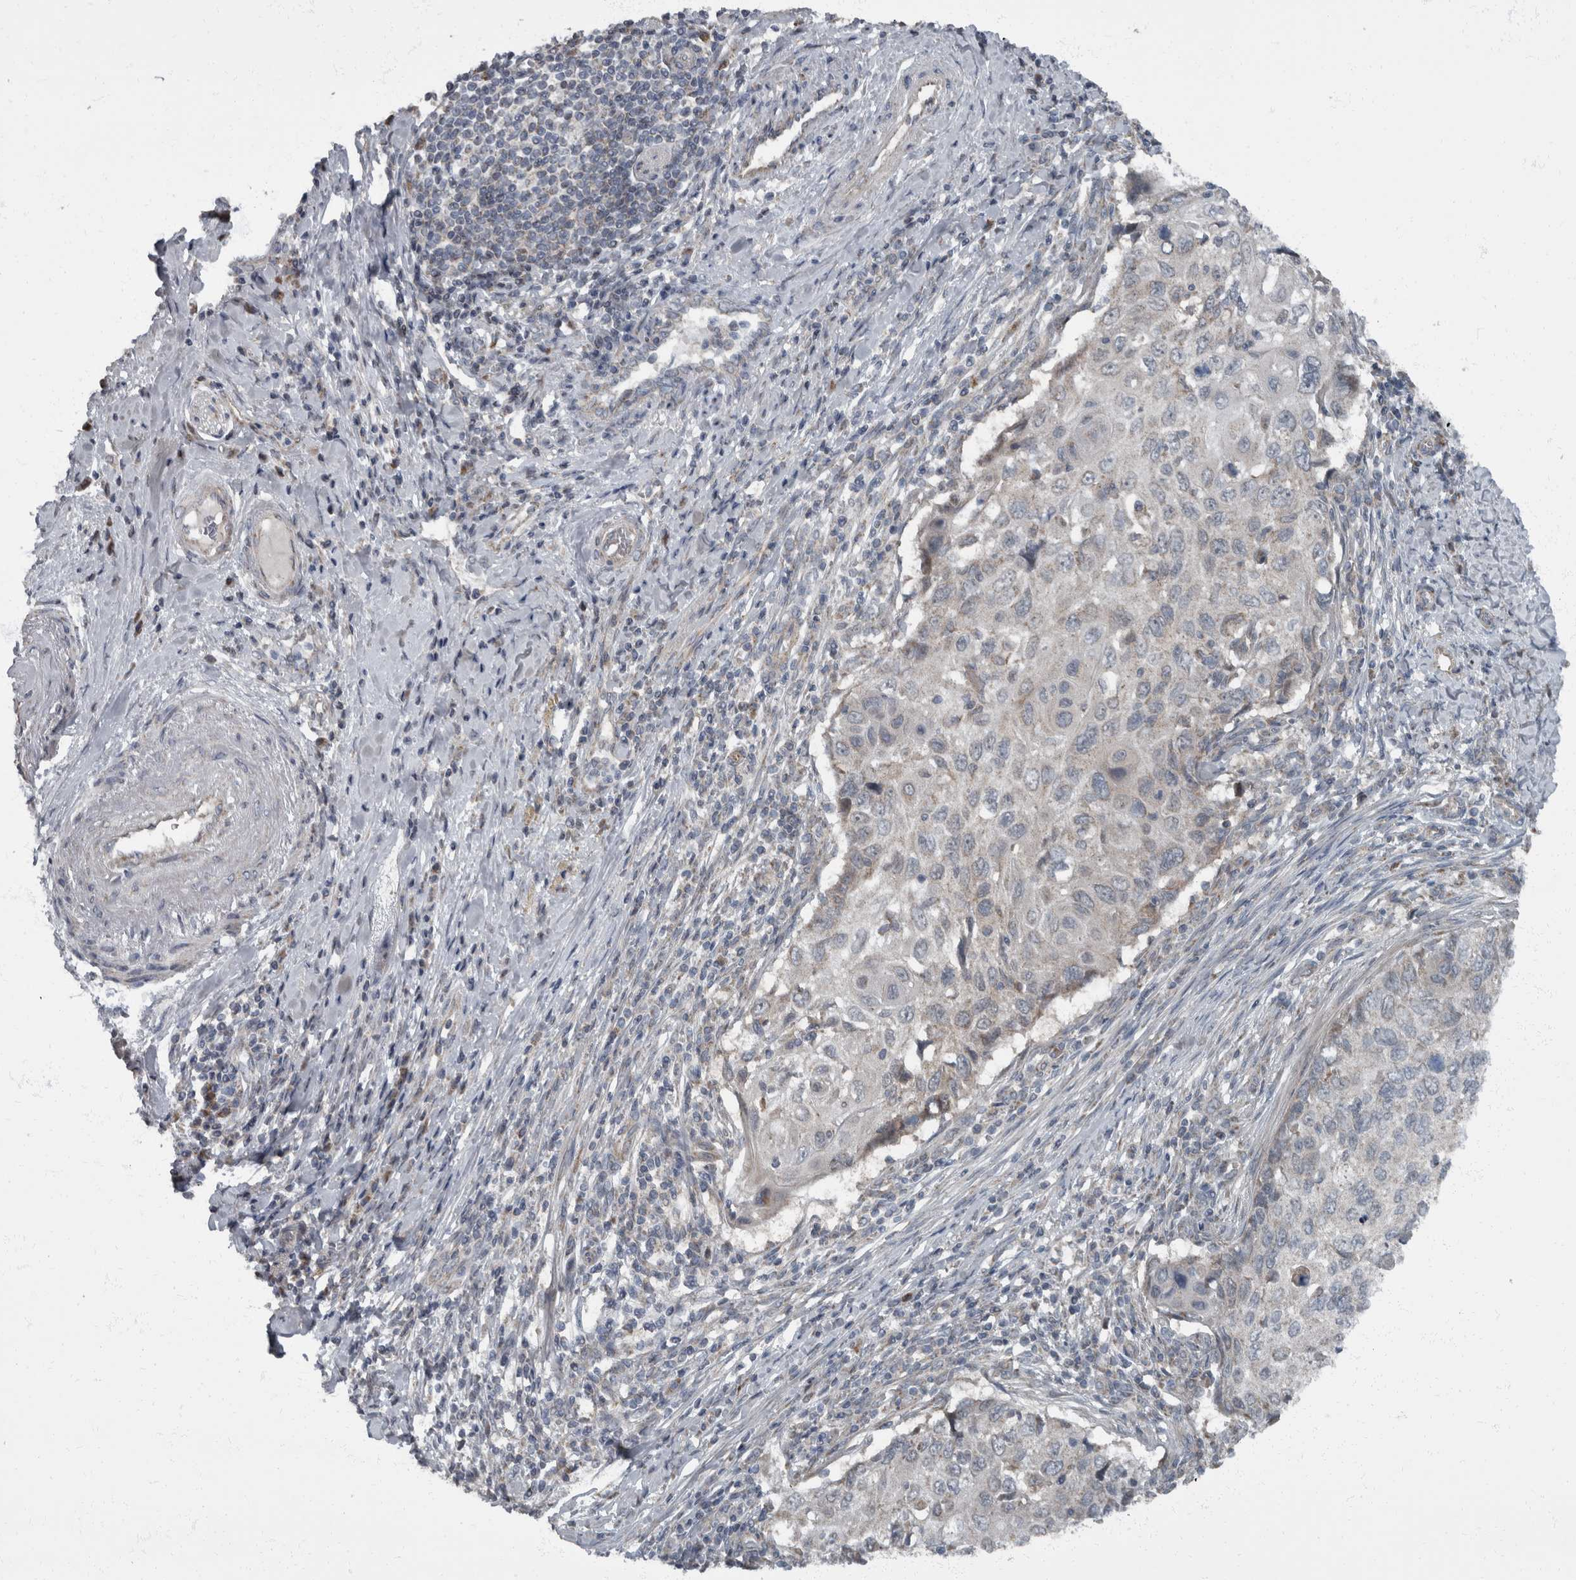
{"staining": {"intensity": "negative", "quantity": "none", "location": "none"}, "tissue": "cervical cancer", "cell_type": "Tumor cells", "image_type": "cancer", "snomed": [{"axis": "morphology", "description": "Squamous cell carcinoma, NOS"}, {"axis": "topography", "description": "Cervix"}], "caption": "Immunohistochemistry micrograph of neoplastic tissue: human cervical squamous cell carcinoma stained with DAB demonstrates no significant protein positivity in tumor cells.", "gene": "RABGGTB", "patient": {"sex": "female", "age": 70}}